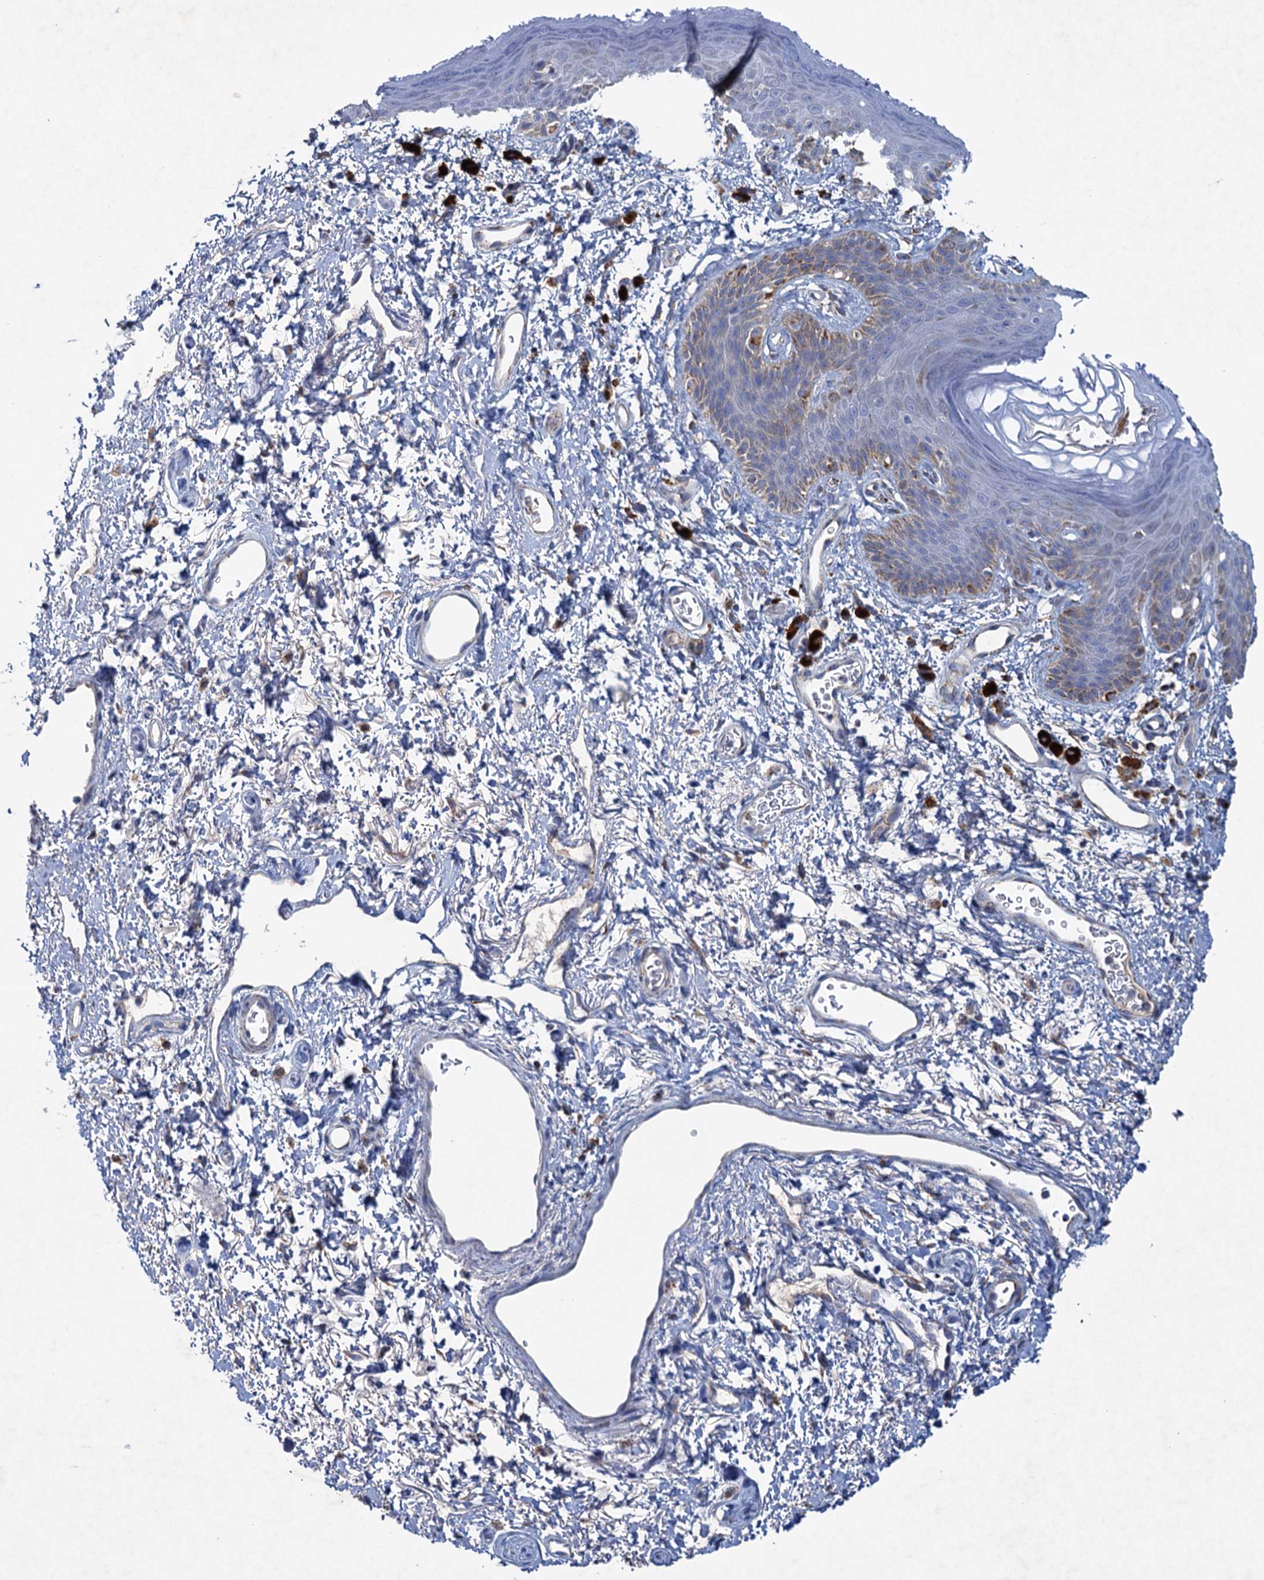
{"staining": {"intensity": "moderate", "quantity": ">75%", "location": "cytoplasmic/membranous"}, "tissue": "skin", "cell_type": "Epidermal cells", "image_type": "normal", "snomed": [{"axis": "morphology", "description": "Normal tissue, NOS"}, {"axis": "topography", "description": "Anal"}], "caption": "Immunohistochemical staining of normal human skin shows moderate cytoplasmic/membranous protein staining in about >75% of epidermal cells. The staining was performed using DAB (3,3'-diaminobenzidine), with brown indicating positive protein expression. Nuclei are stained blue with hematoxylin.", "gene": "GTPBP3", "patient": {"sex": "female", "age": 46}}